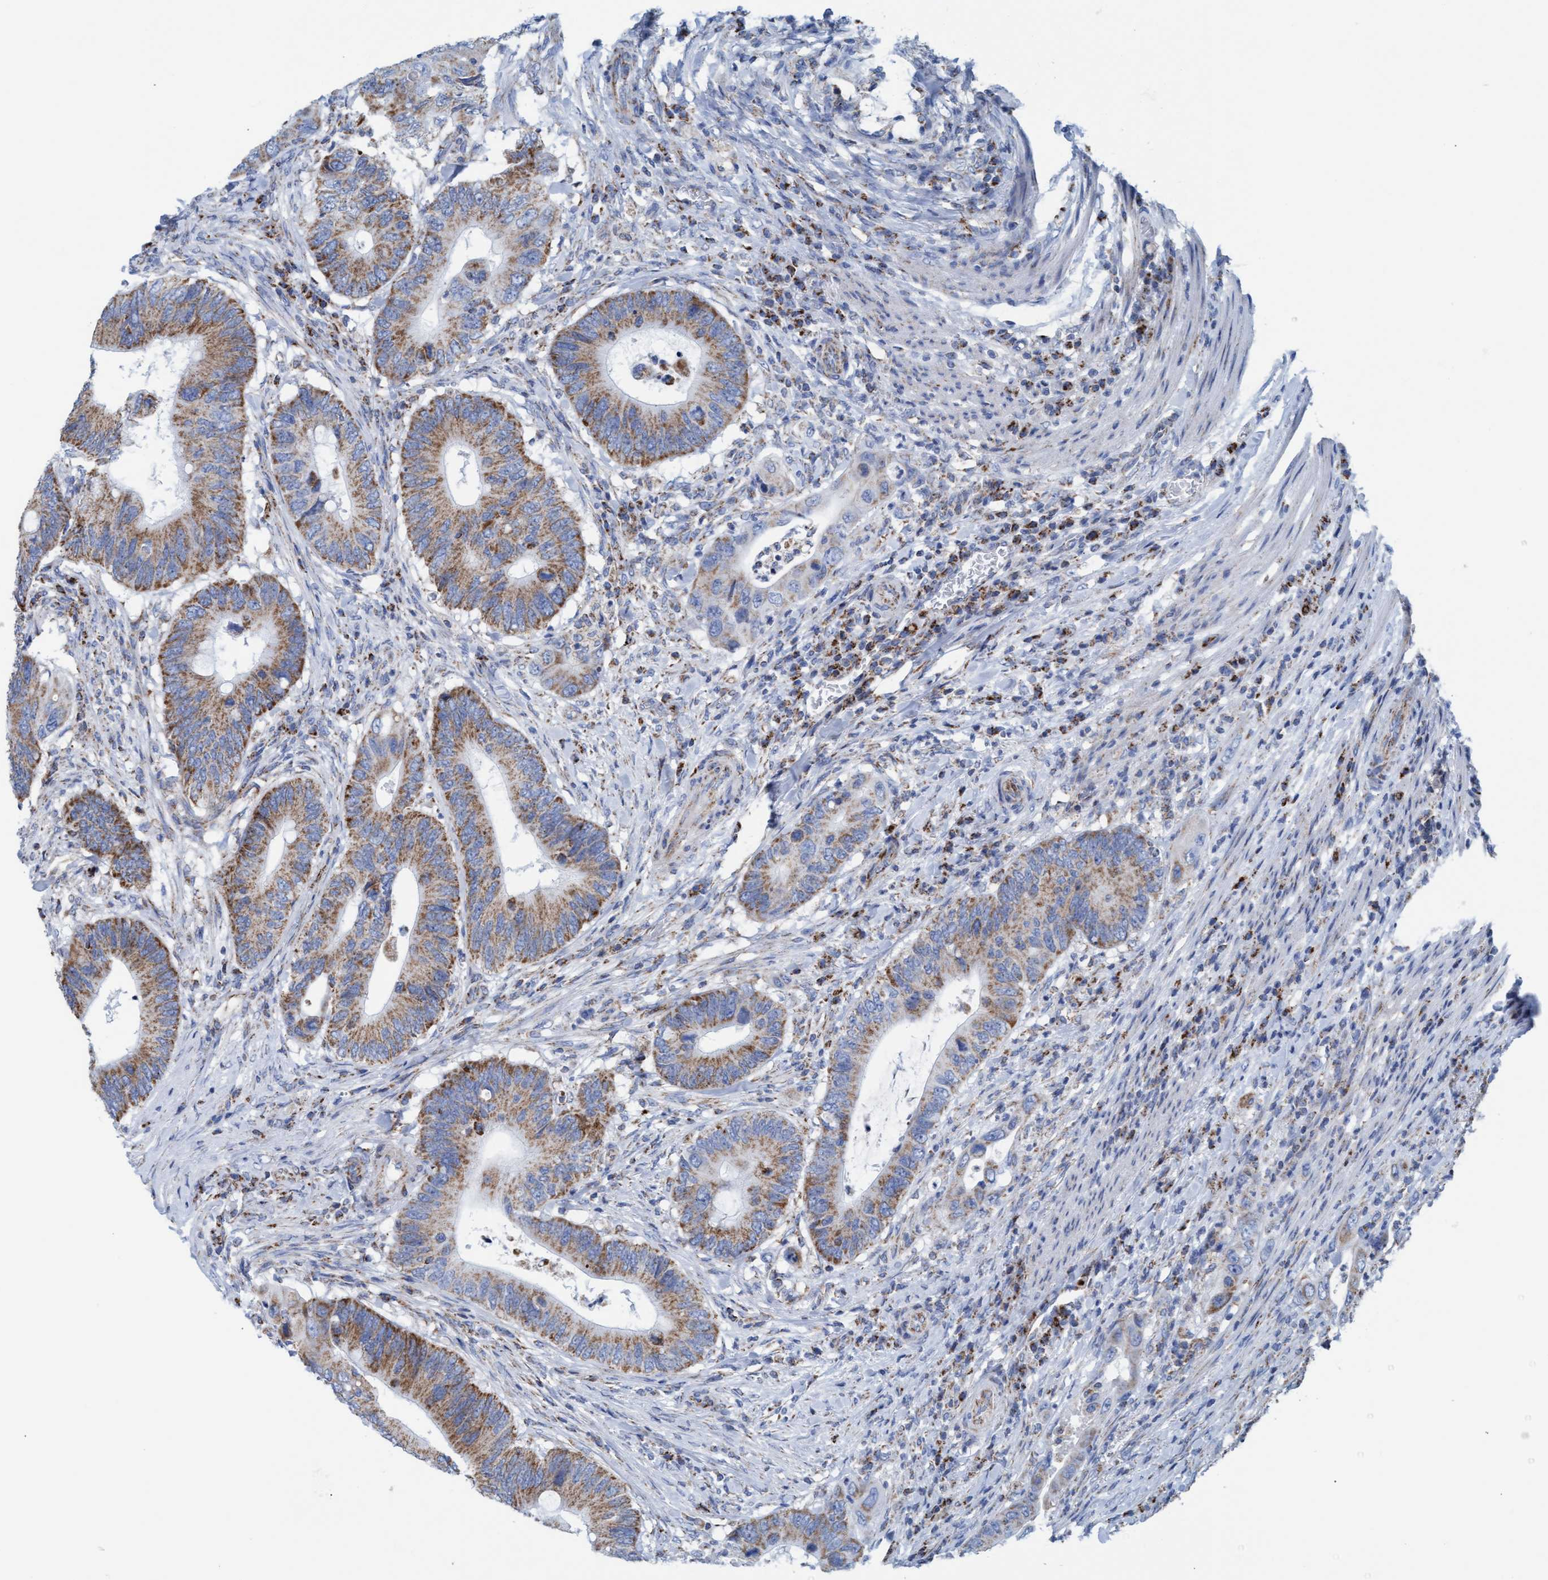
{"staining": {"intensity": "moderate", "quantity": ">75%", "location": "cytoplasmic/membranous"}, "tissue": "colorectal cancer", "cell_type": "Tumor cells", "image_type": "cancer", "snomed": [{"axis": "morphology", "description": "Adenocarcinoma, NOS"}, {"axis": "topography", "description": "Colon"}], "caption": "About >75% of tumor cells in colorectal cancer show moderate cytoplasmic/membranous protein expression as visualized by brown immunohistochemical staining.", "gene": "GGA3", "patient": {"sex": "male", "age": 71}}